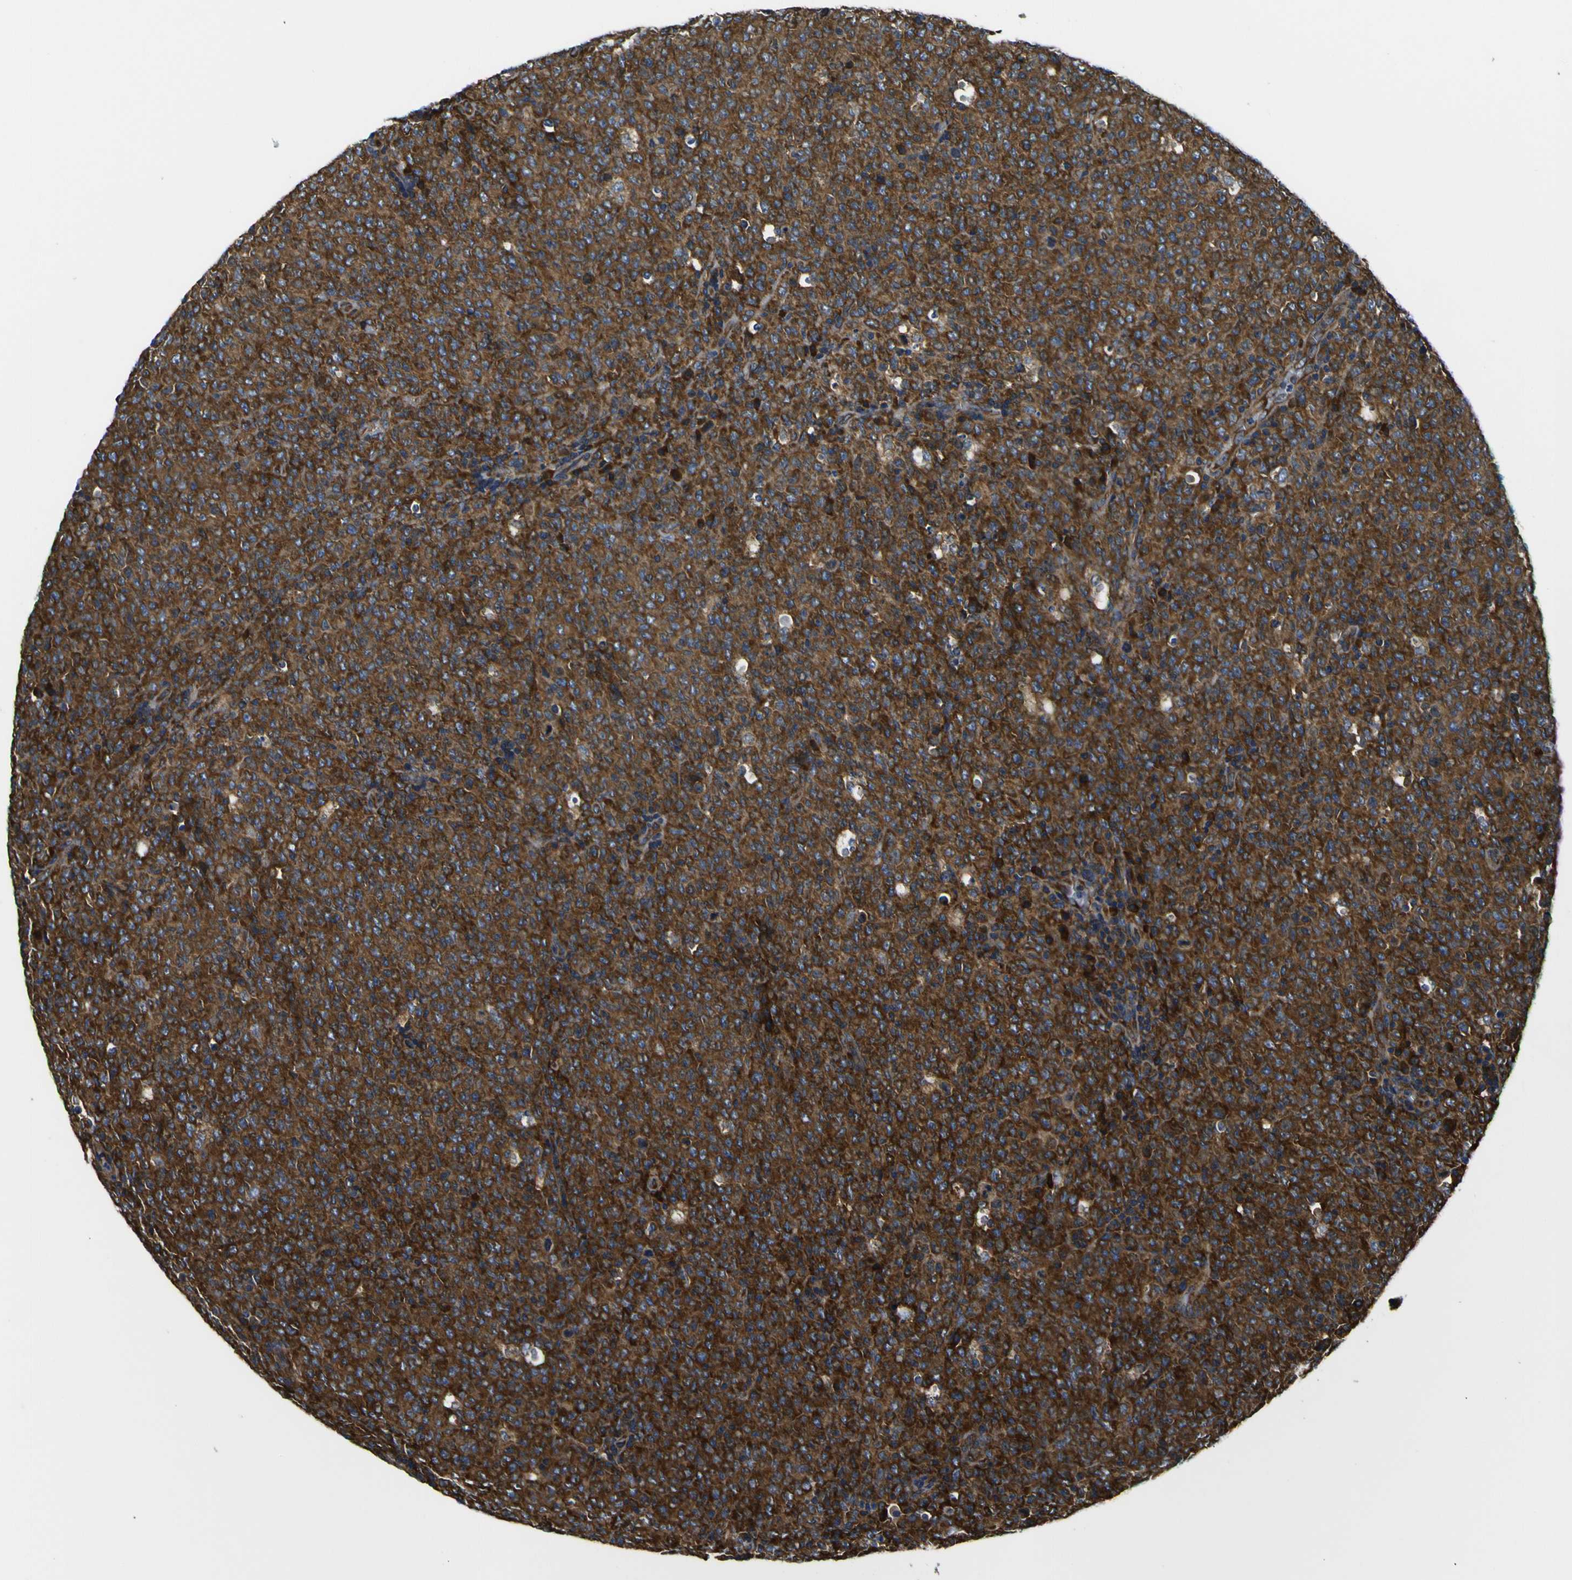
{"staining": {"intensity": "strong", "quantity": ">75%", "location": "cytoplasmic/membranous"}, "tissue": "lymphoma", "cell_type": "Tumor cells", "image_type": "cancer", "snomed": [{"axis": "morphology", "description": "Malignant lymphoma, non-Hodgkin's type, High grade"}, {"axis": "topography", "description": "Tonsil"}], "caption": "DAB (3,3'-diaminobenzidine) immunohistochemical staining of human lymphoma demonstrates strong cytoplasmic/membranous protein expression in approximately >75% of tumor cells. The protein of interest is stained brown, and the nuclei are stained in blue (DAB IHC with brightfield microscopy, high magnification).", "gene": "RPSA", "patient": {"sex": "female", "age": 36}}